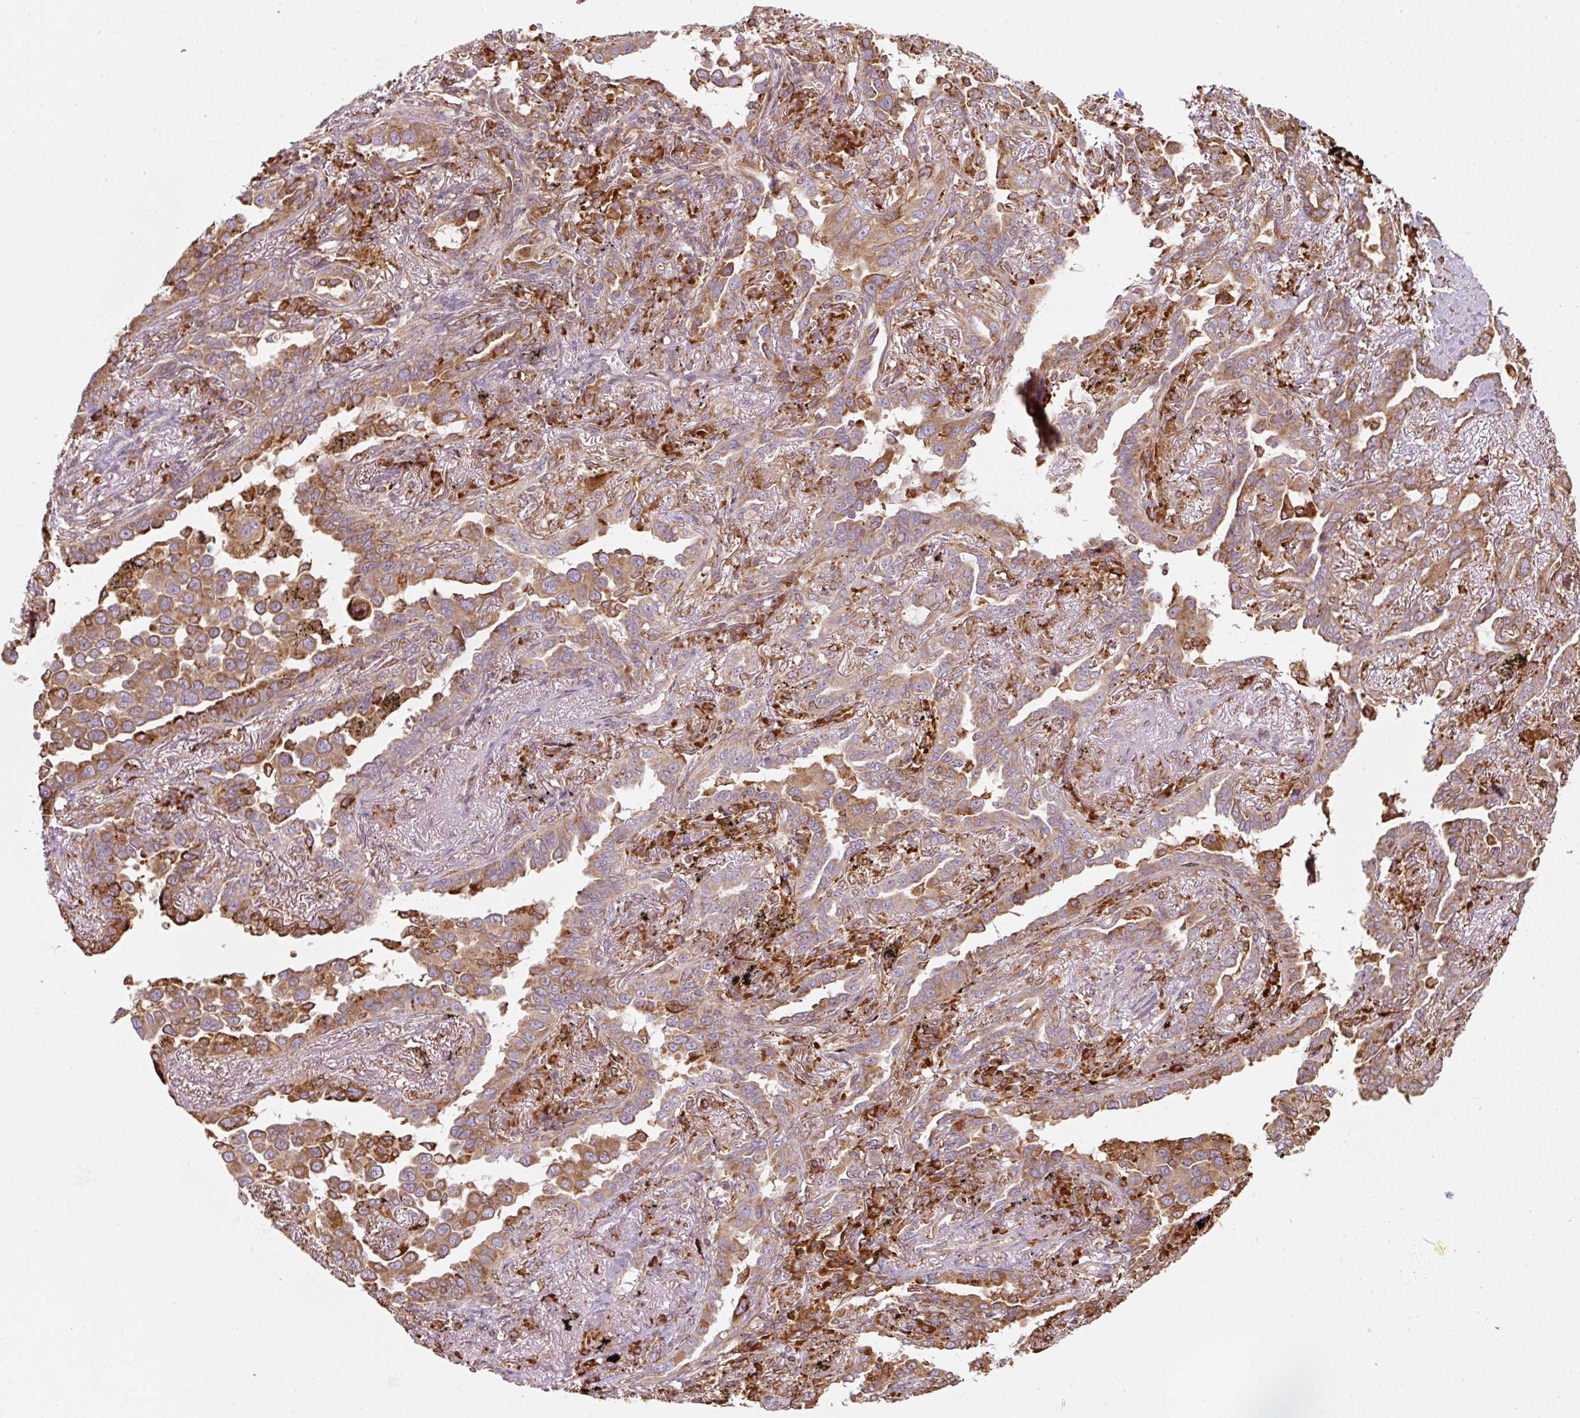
{"staining": {"intensity": "moderate", "quantity": ">75%", "location": "cytoplasmic/membranous"}, "tissue": "lung cancer", "cell_type": "Tumor cells", "image_type": "cancer", "snomed": [{"axis": "morphology", "description": "Adenocarcinoma, NOS"}, {"axis": "topography", "description": "Lung"}], "caption": "A micrograph of lung adenocarcinoma stained for a protein displays moderate cytoplasmic/membranous brown staining in tumor cells.", "gene": "PRKCSH", "patient": {"sex": "male", "age": 67}}